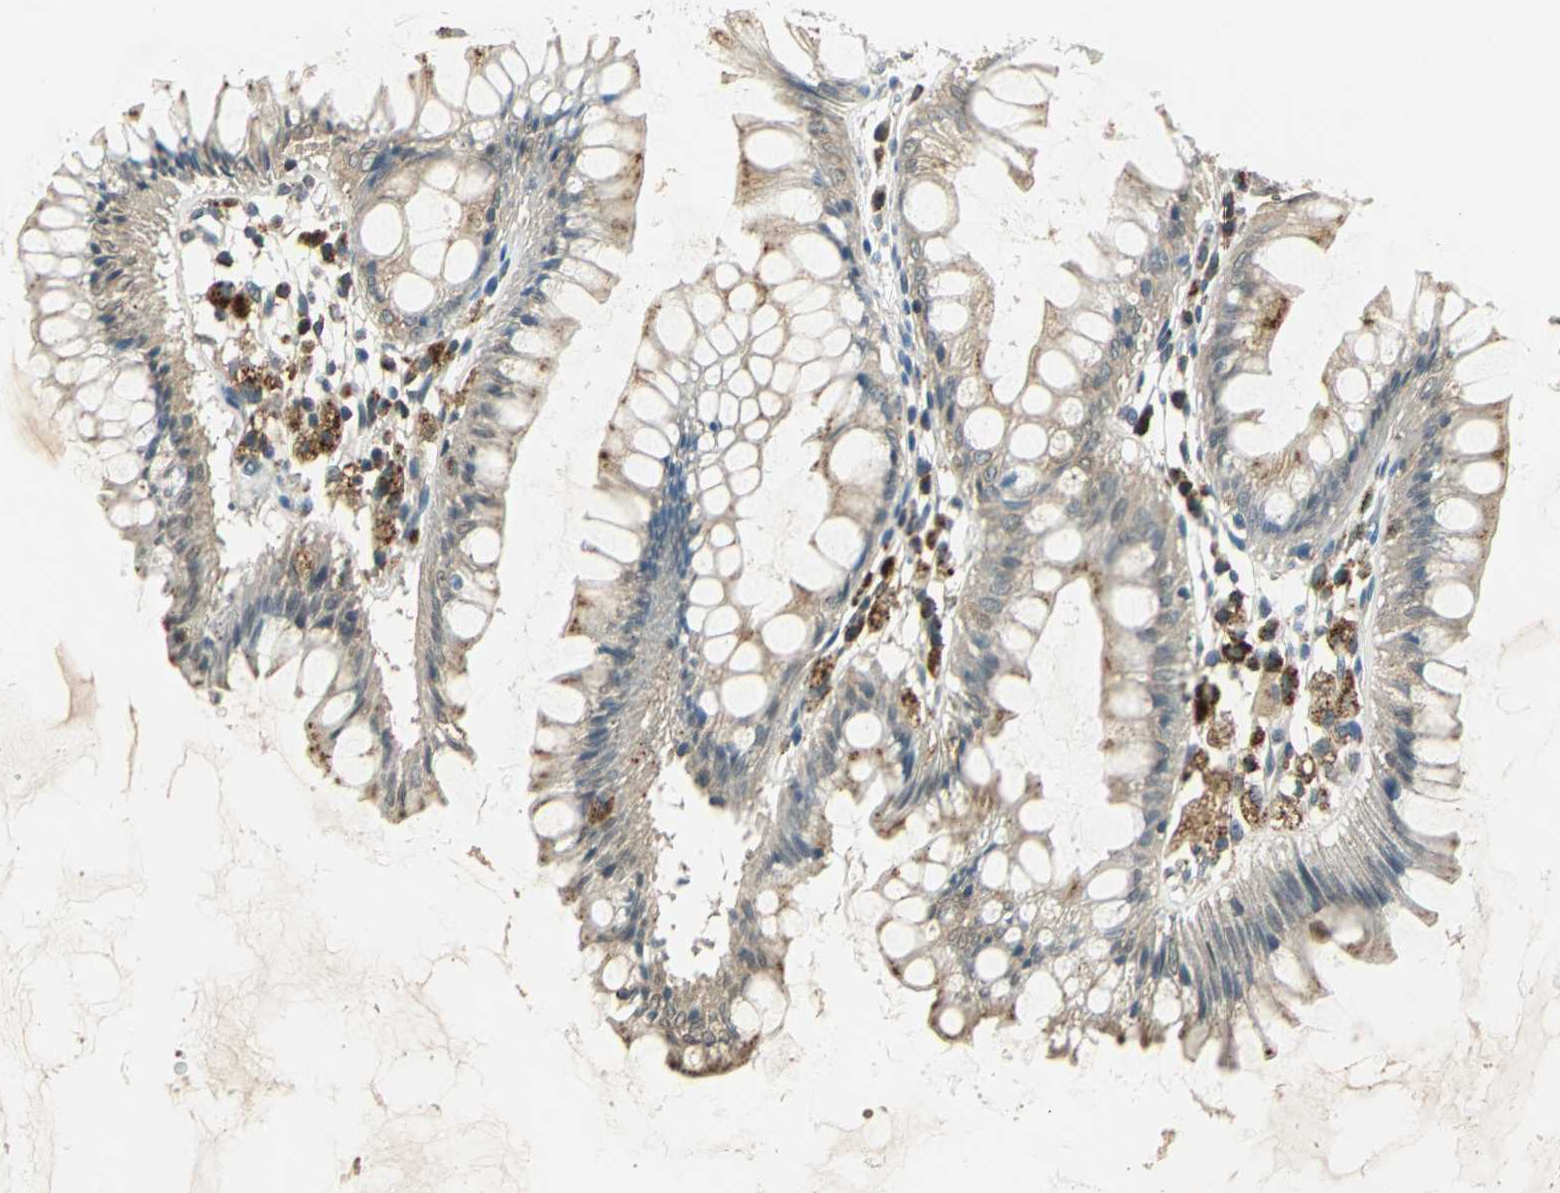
{"staining": {"intensity": "weak", "quantity": ">75%", "location": "cytoplasmic/membranous"}, "tissue": "rectum", "cell_type": "Glandular cells", "image_type": "normal", "snomed": [{"axis": "morphology", "description": "Normal tissue, NOS"}, {"axis": "morphology", "description": "Adenocarcinoma, NOS"}, {"axis": "topography", "description": "Rectum"}], "caption": "Weak cytoplasmic/membranous protein expression is seen in about >75% of glandular cells in rectum. The staining was performed using DAB, with brown indicating positive protein expression. Nuclei are stained blue with hematoxylin.", "gene": "NIT1", "patient": {"sex": "female", "age": 65}}